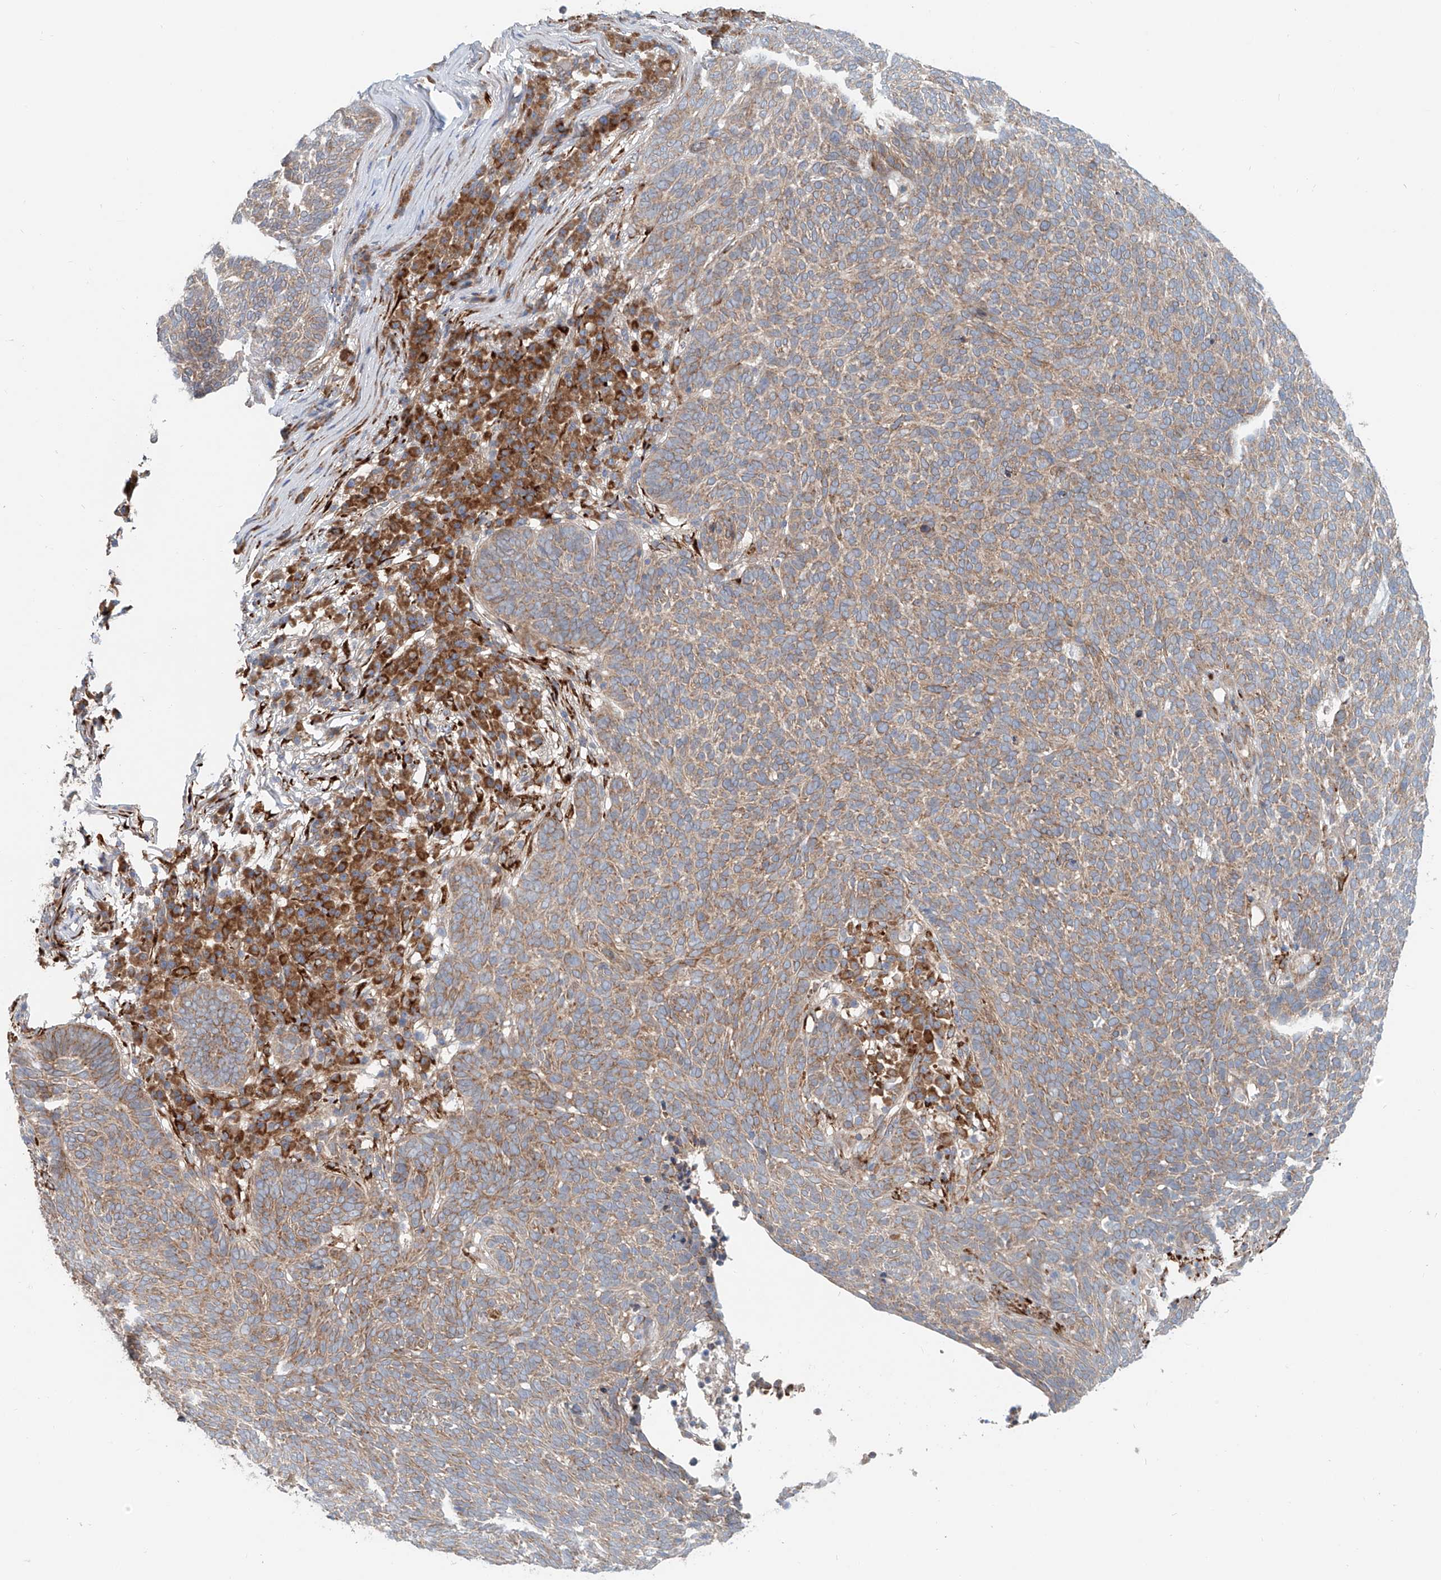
{"staining": {"intensity": "moderate", "quantity": "25%-75%", "location": "cytoplasmic/membranous"}, "tissue": "skin cancer", "cell_type": "Tumor cells", "image_type": "cancer", "snomed": [{"axis": "morphology", "description": "Squamous cell carcinoma, NOS"}, {"axis": "topography", "description": "Skin"}], "caption": "Approximately 25%-75% of tumor cells in human skin cancer show moderate cytoplasmic/membranous protein expression as visualized by brown immunohistochemical staining.", "gene": "SNAP29", "patient": {"sex": "female", "age": 90}}